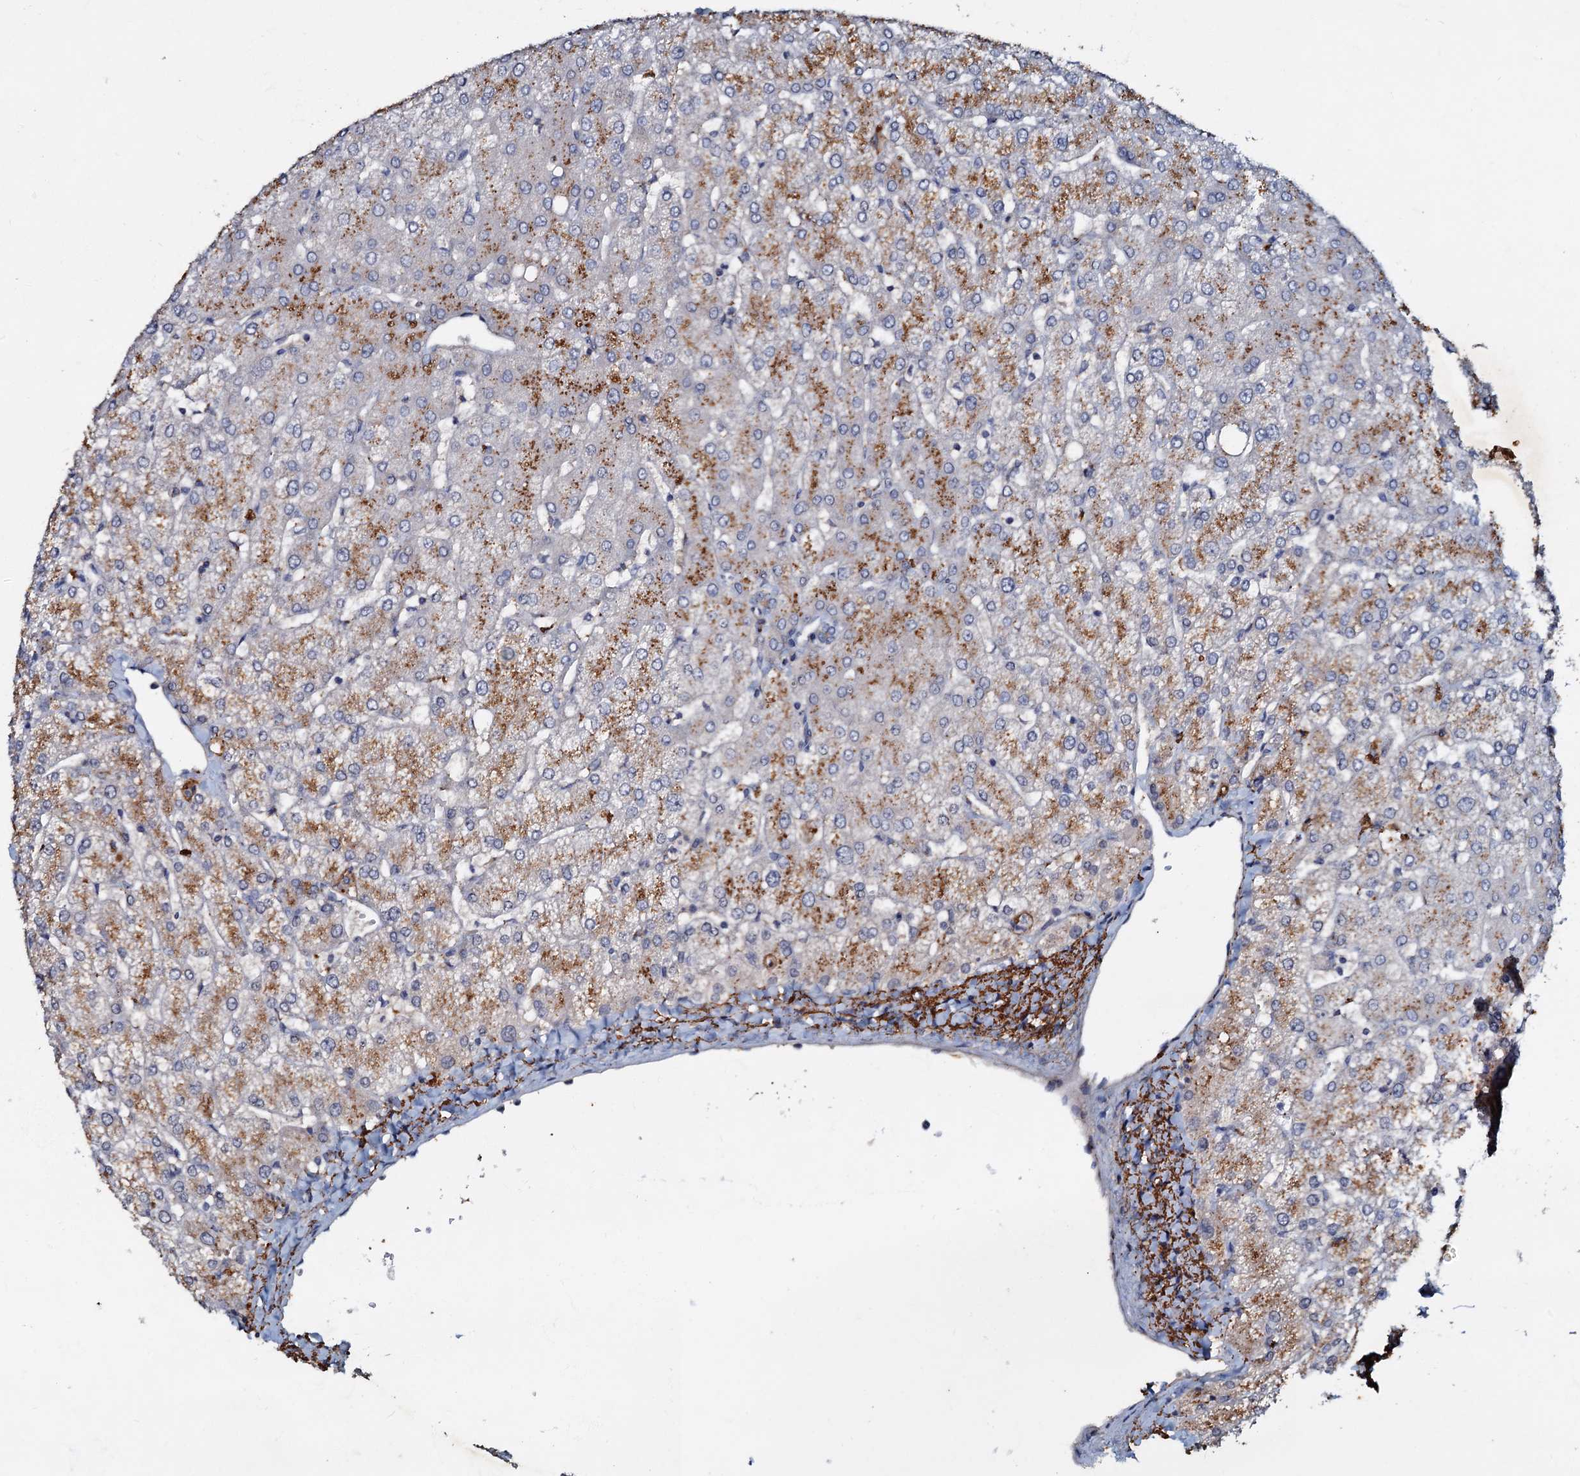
{"staining": {"intensity": "negative", "quantity": "none", "location": "none"}, "tissue": "liver", "cell_type": "Cholangiocytes", "image_type": "normal", "snomed": [{"axis": "morphology", "description": "Normal tissue, NOS"}, {"axis": "topography", "description": "Liver"}], "caption": "IHC of unremarkable liver displays no expression in cholangiocytes. (Stains: DAB (3,3'-diaminobenzidine) immunohistochemistry (IHC) with hematoxylin counter stain, Microscopy: brightfield microscopy at high magnification).", "gene": "MANSC4", "patient": {"sex": "female", "age": 54}}